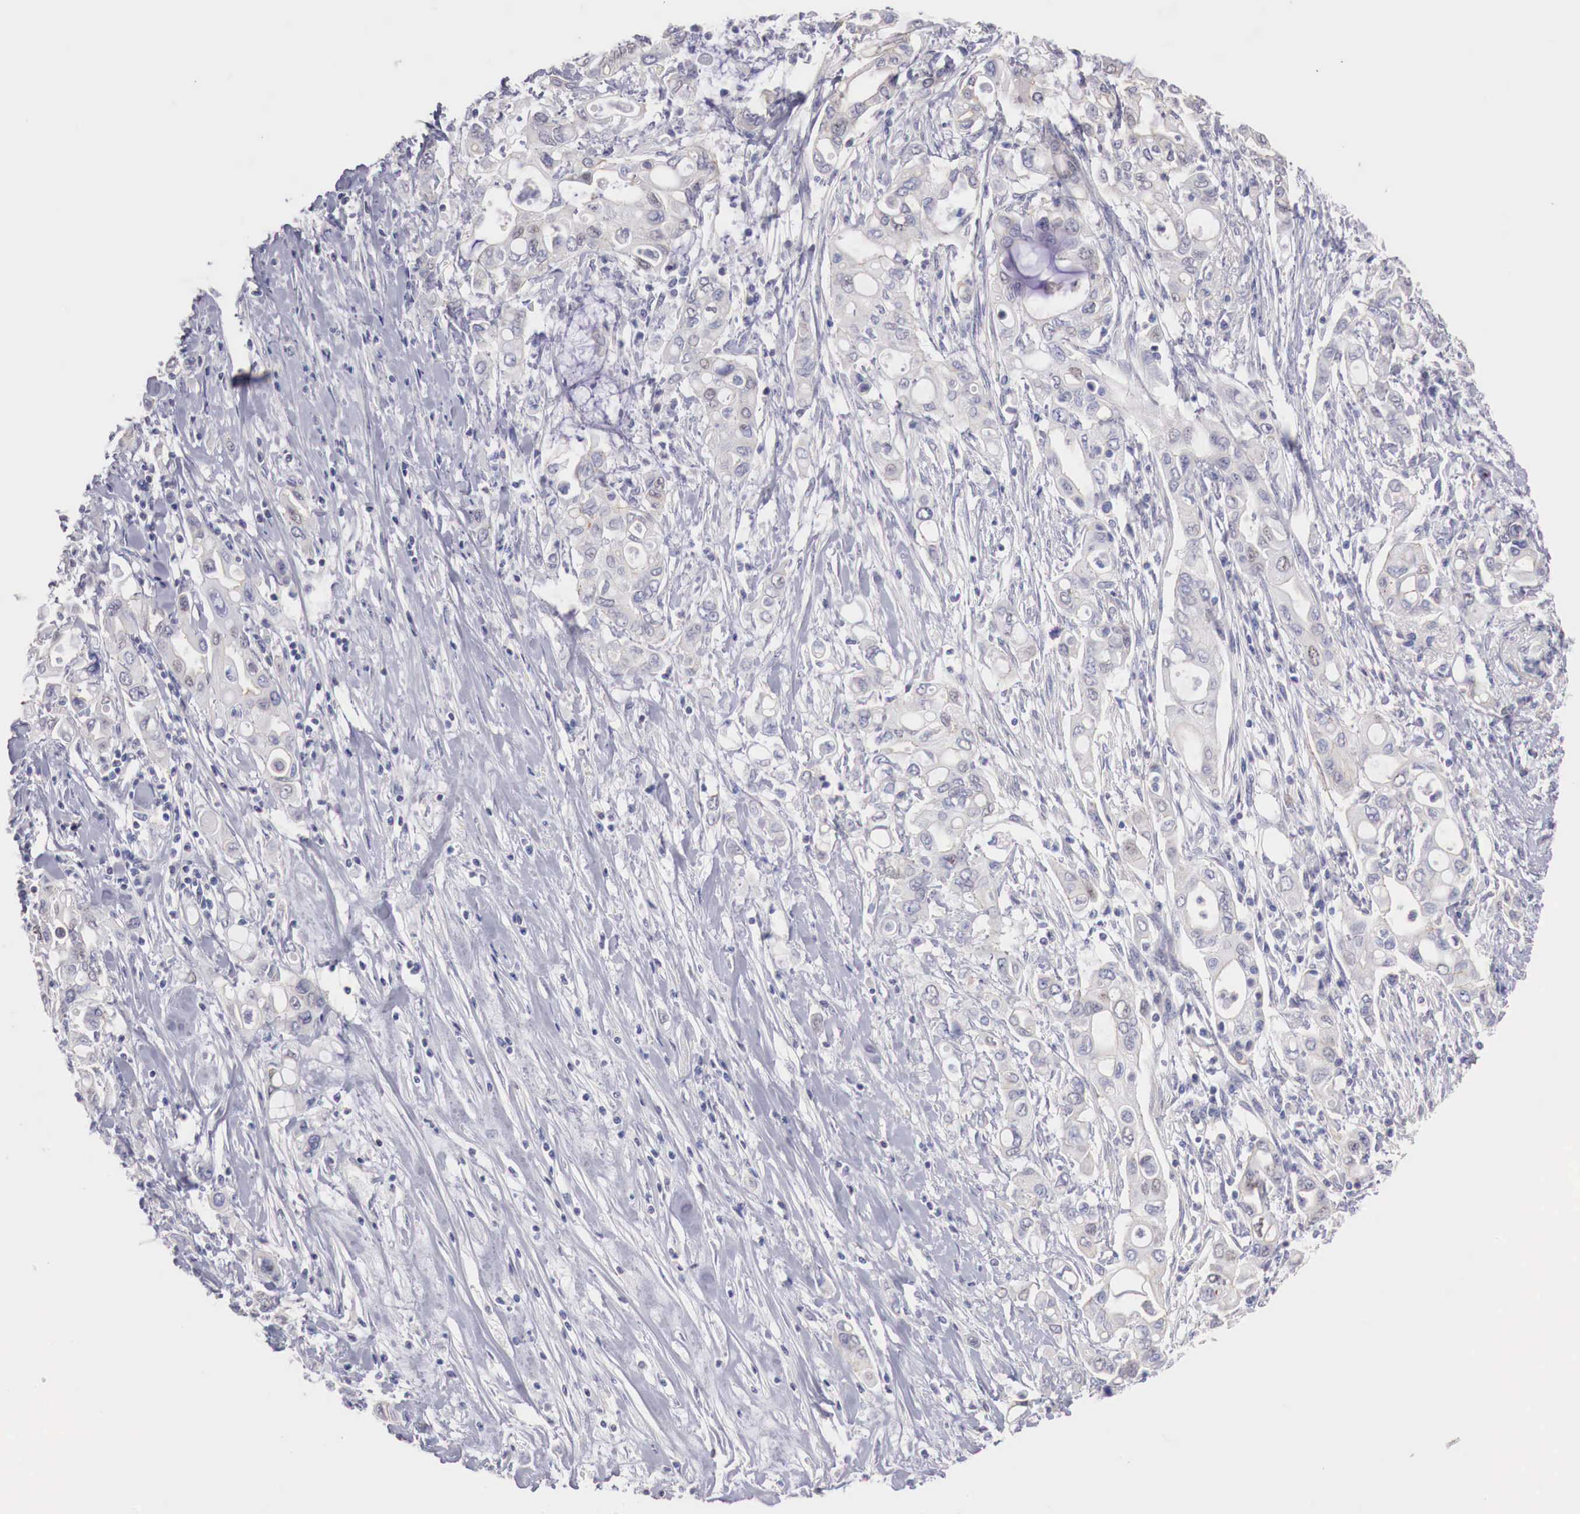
{"staining": {"intensity": "negative", "quantity": "none", "location": "none"}, "tissue": "pancreatic cancer", "cell_type": "Tumor cells", "image_type": "cancer", "snomed": [{"axis": "morphology", "description": "Adenocarcinoma, NOS"}, {"axis": "topography", "description": "Pancreas"}], "caption": "The image exhibits no staining of tumor cells in pancreatic cancer (adenocarcinoma).", "gene": "TRIM13", "patient": {"sex": "female", "age": 57}}